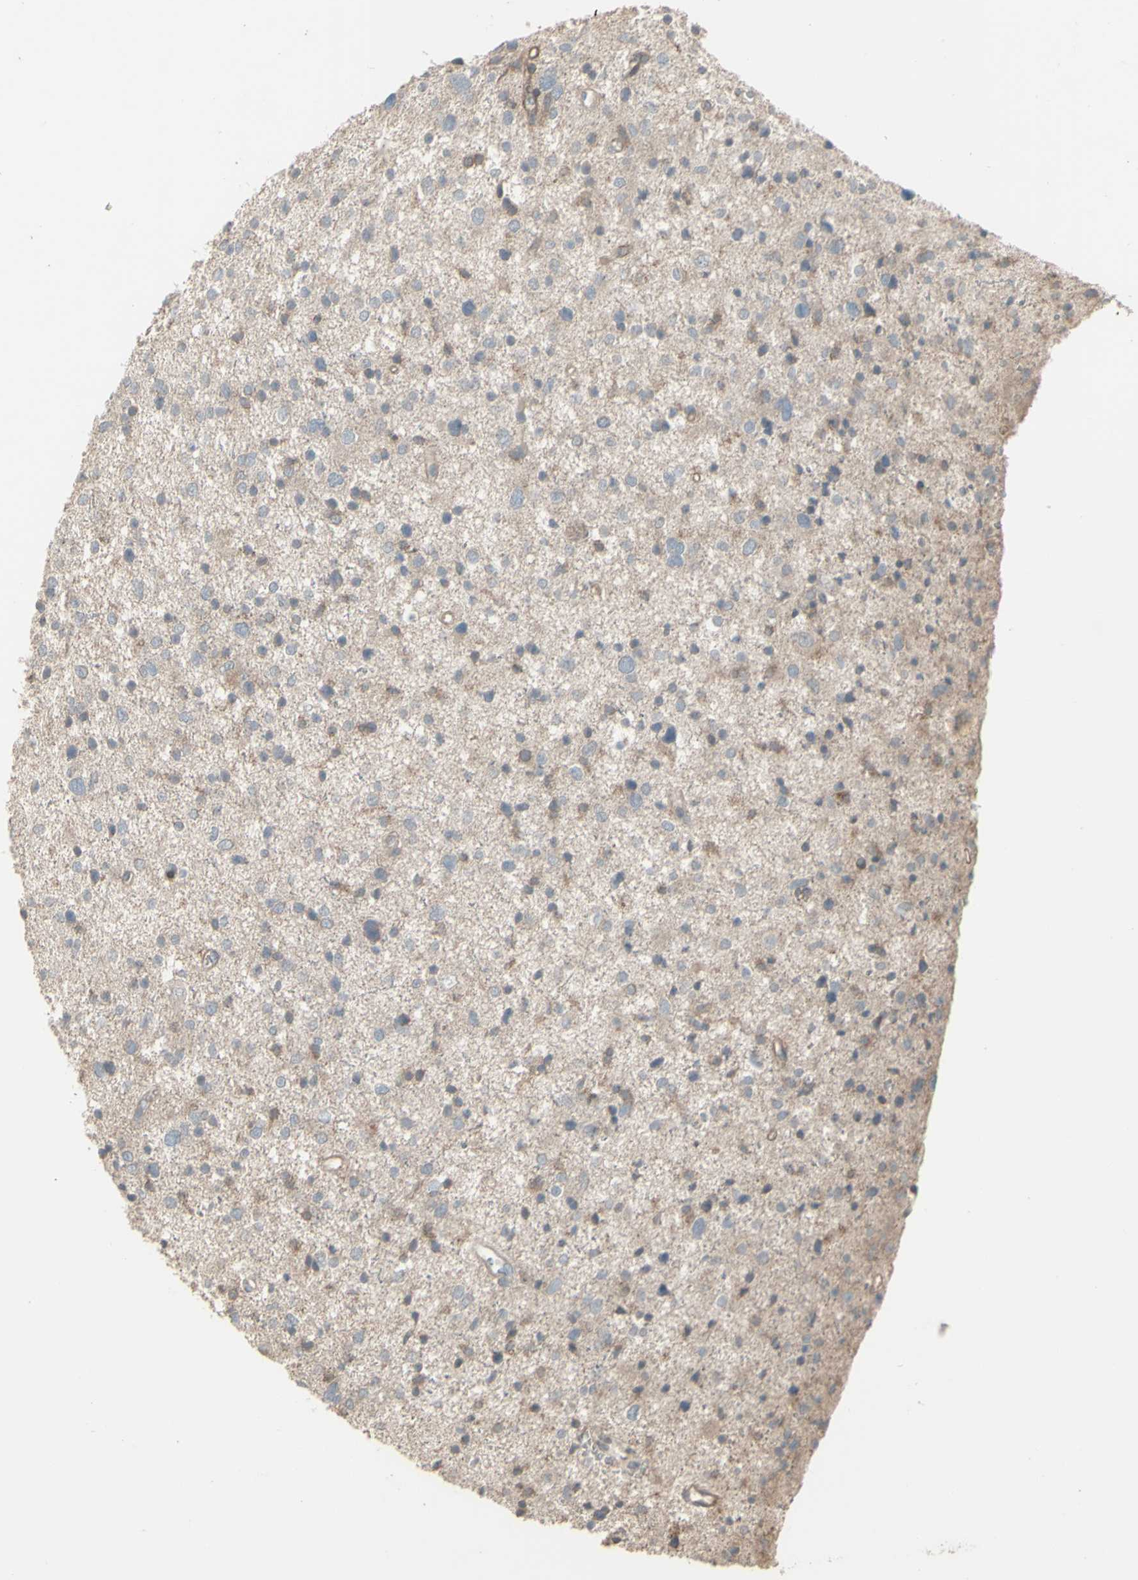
{"staining": {"intensity": "negative", "quantity": "none", "location": "none"}, "tissue": "glioma", "cell_type": "Tumor cells", "image_type": "cancer", "snomed": [{"axis": "morphology", "description": "Glioma, malignant, Low grade"}, {"axis": "topography", "description": "Brain"}], "caption": "Human glioma stained for a protein using immunohistochemistry (IHC) shows no staining in tumor cells.", "gene": "CSK", "patient": {"sex": "female", "age": 37}}